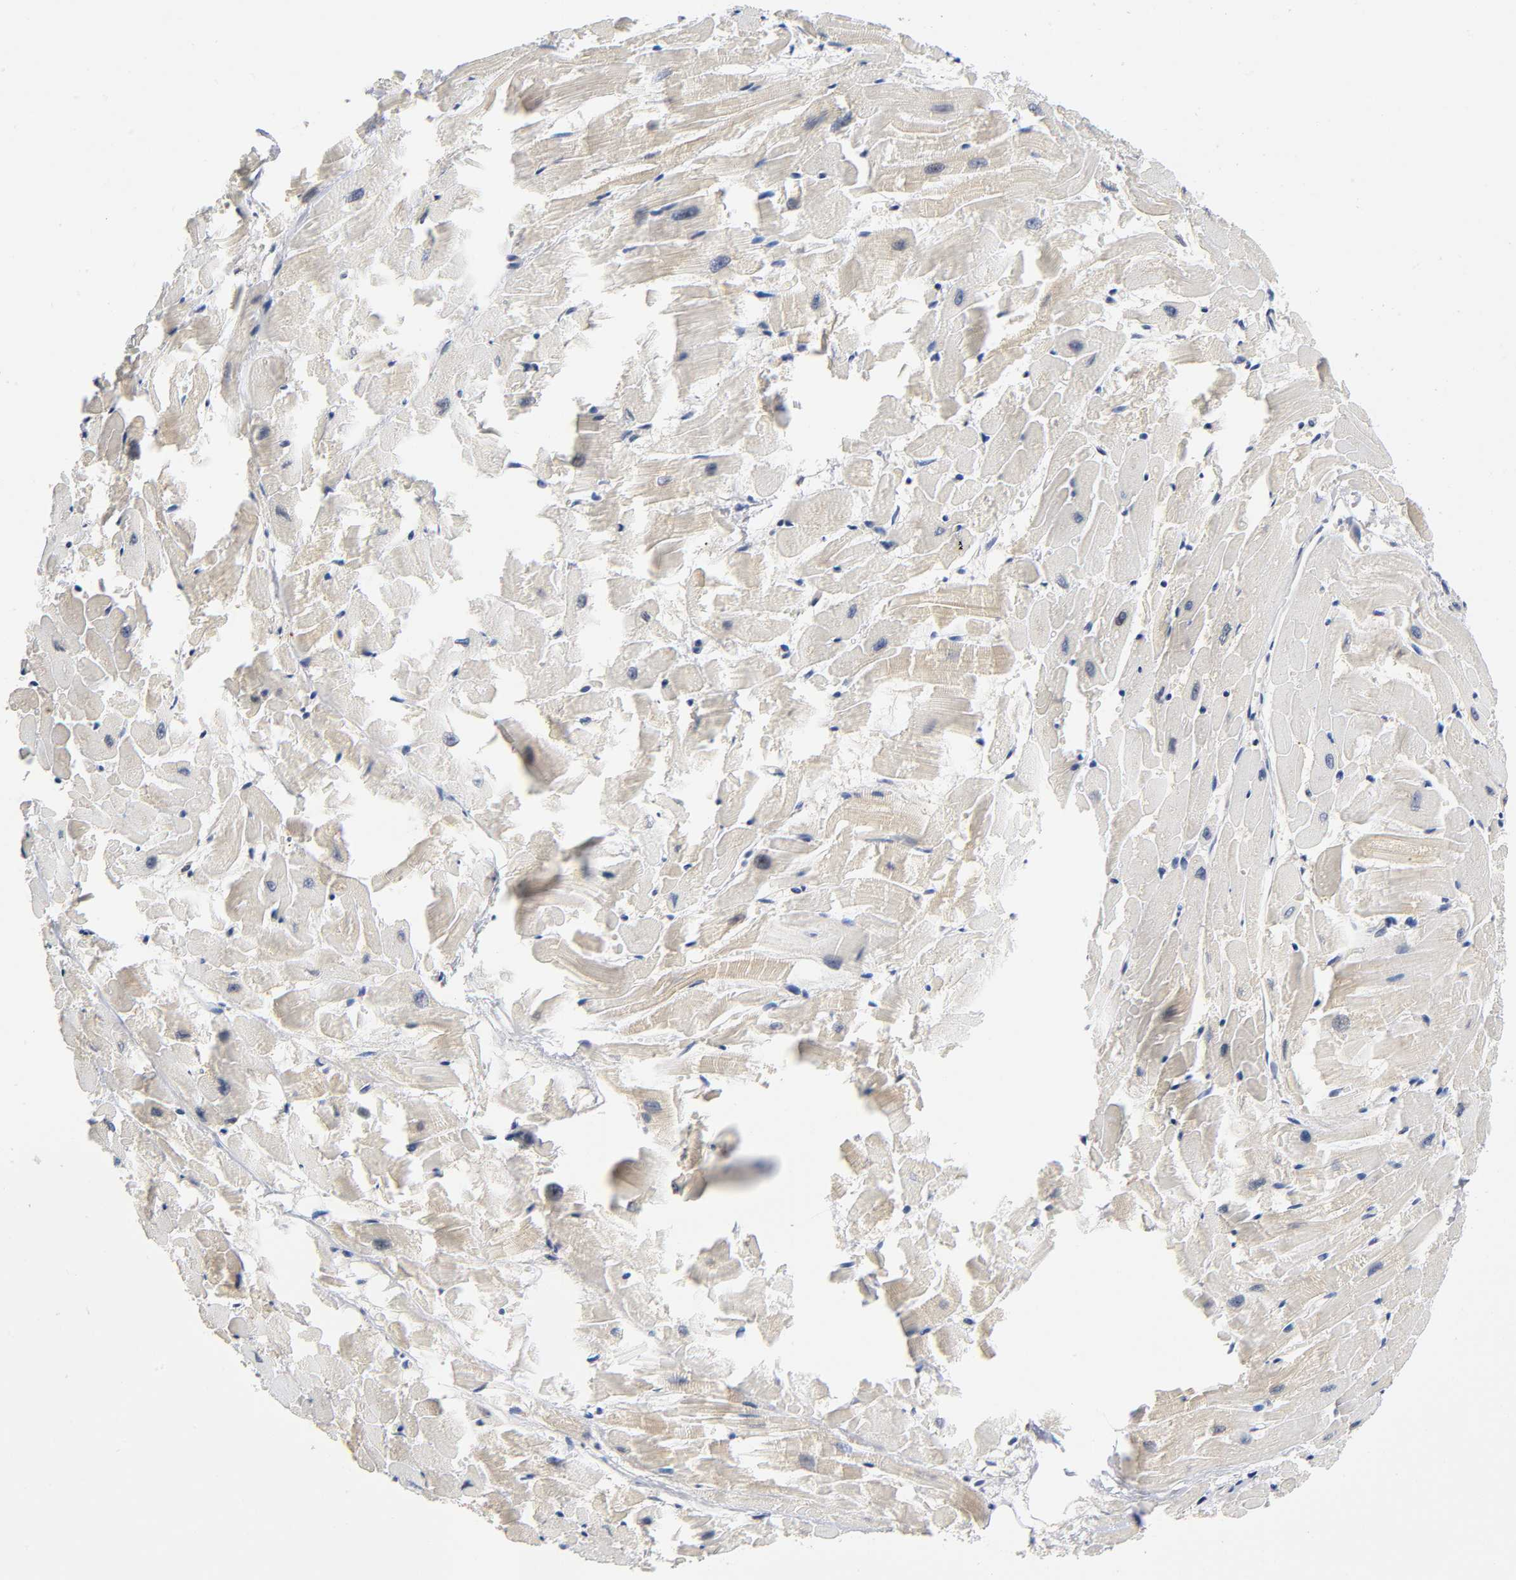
{"staining": {"intensity": "negative", "quantity": "none", "location": "none"}, "tissue": "heart muscle", "cell_type": "Cardiomyocytes", "image_type": "normal", "snomed": [{"axis": "morphology", "description": "Normal tissue, NOS"}, {"axis": "topography", "description": "Heart"}], "caption": "This micrograph is of unremarkable heart muscle stained with IHC to label a protein in brown with the nuclei are counter-stained blue. There is no expression in cardiomyocytes. (DAB (3,3'-diaminobenzidine) IHC with hematoxylin counter stain).", "gene": "TNC", "patient": {"sex": "female", "age": 19}}